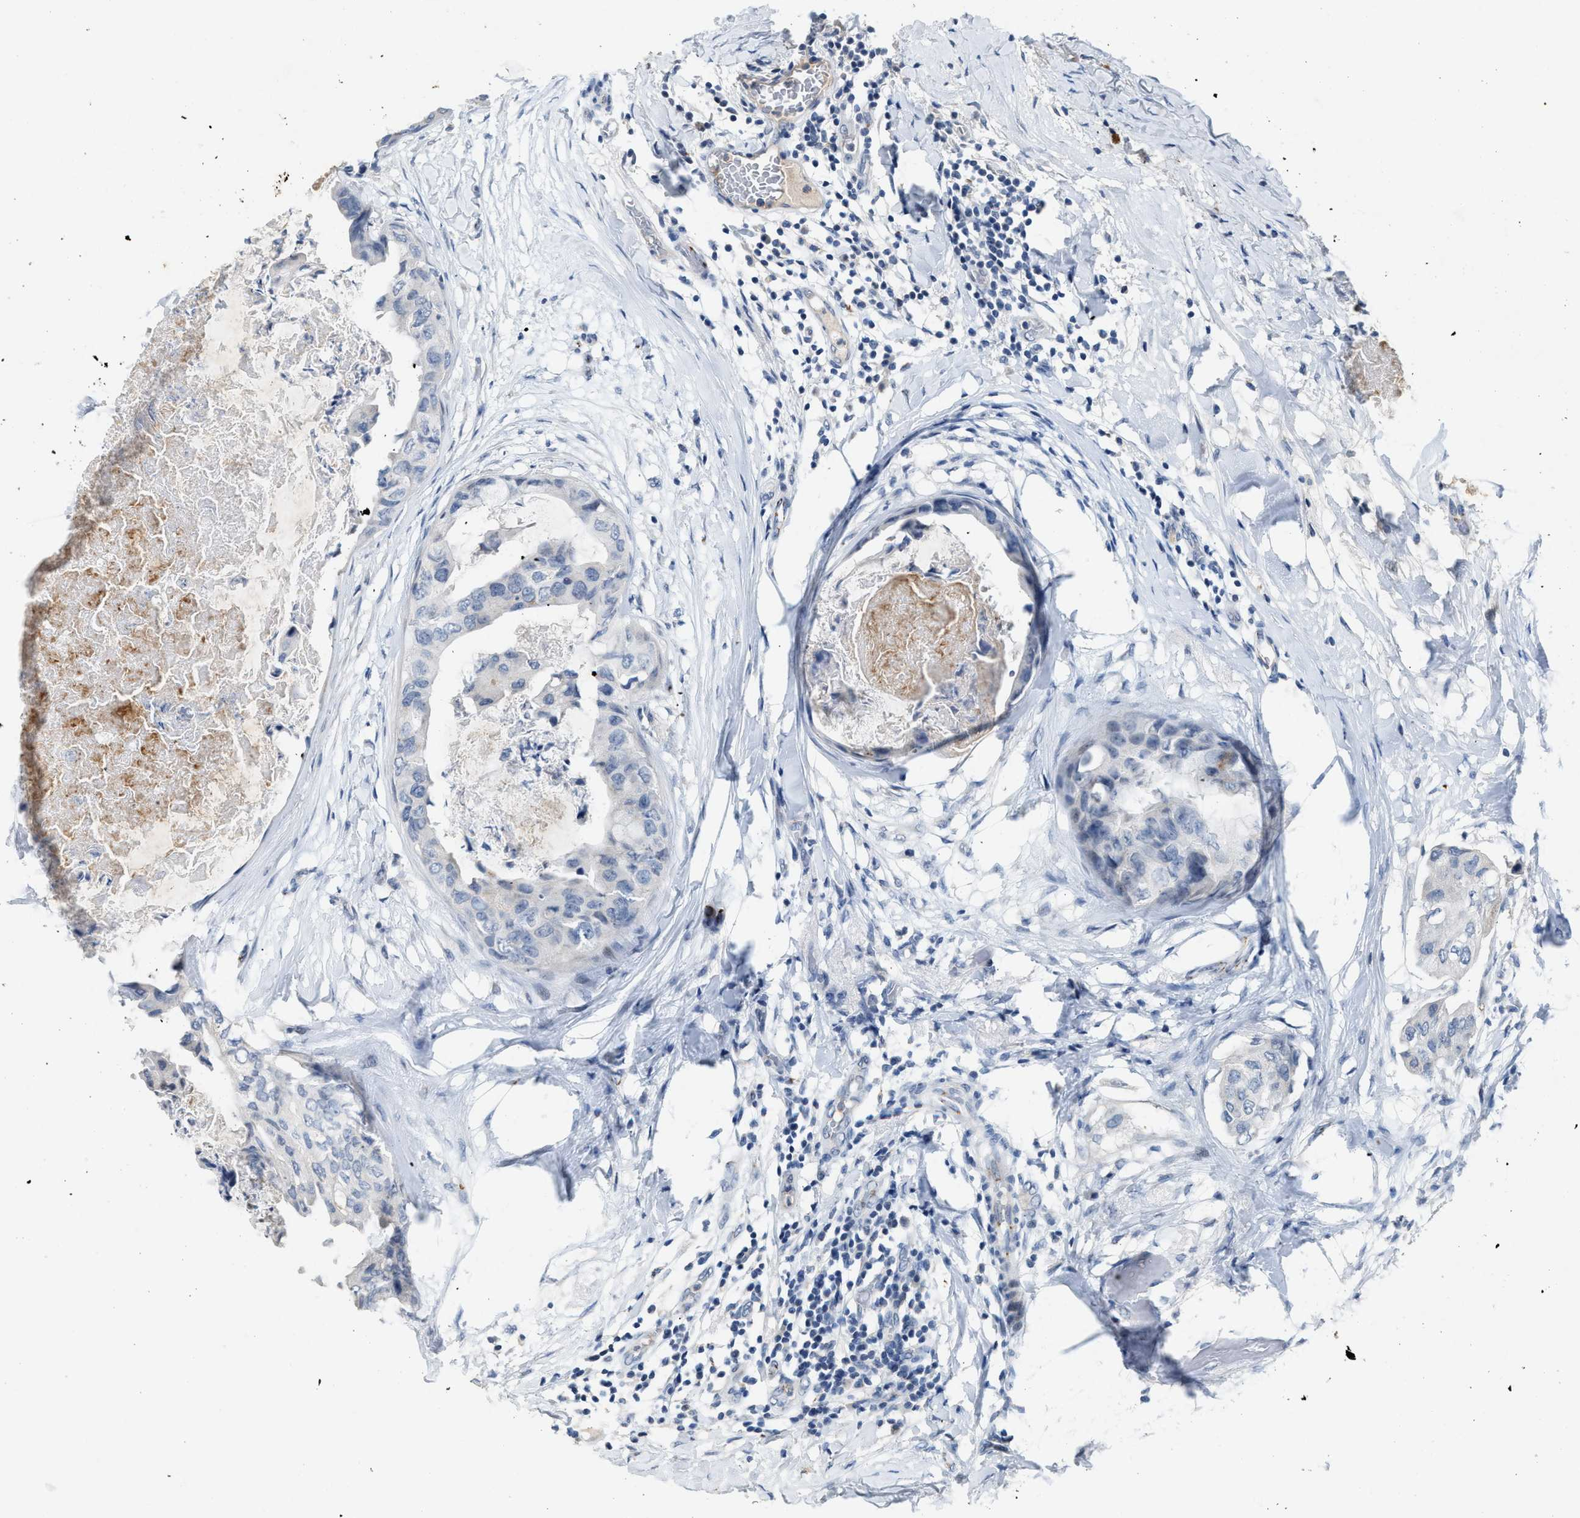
{"staining": {"intensity": "negative", "quantity": "none", "location": "none"}, "tissue": "breast cancer", "cell_type": "Tumor cells", "image_type": "cancer", "snomed": [{"axis": "morphology", "description": "Duct carcinoma"}, {"axis": "topography", "description": "Breast"}], "caption": "Breast cancer (invasive ductal carcinoma) was stained to show a protein in brown. There is no significant staining in tumor cells.", "gene": "SLC5A5", "patient": {"sex": "female", "age": 40}}